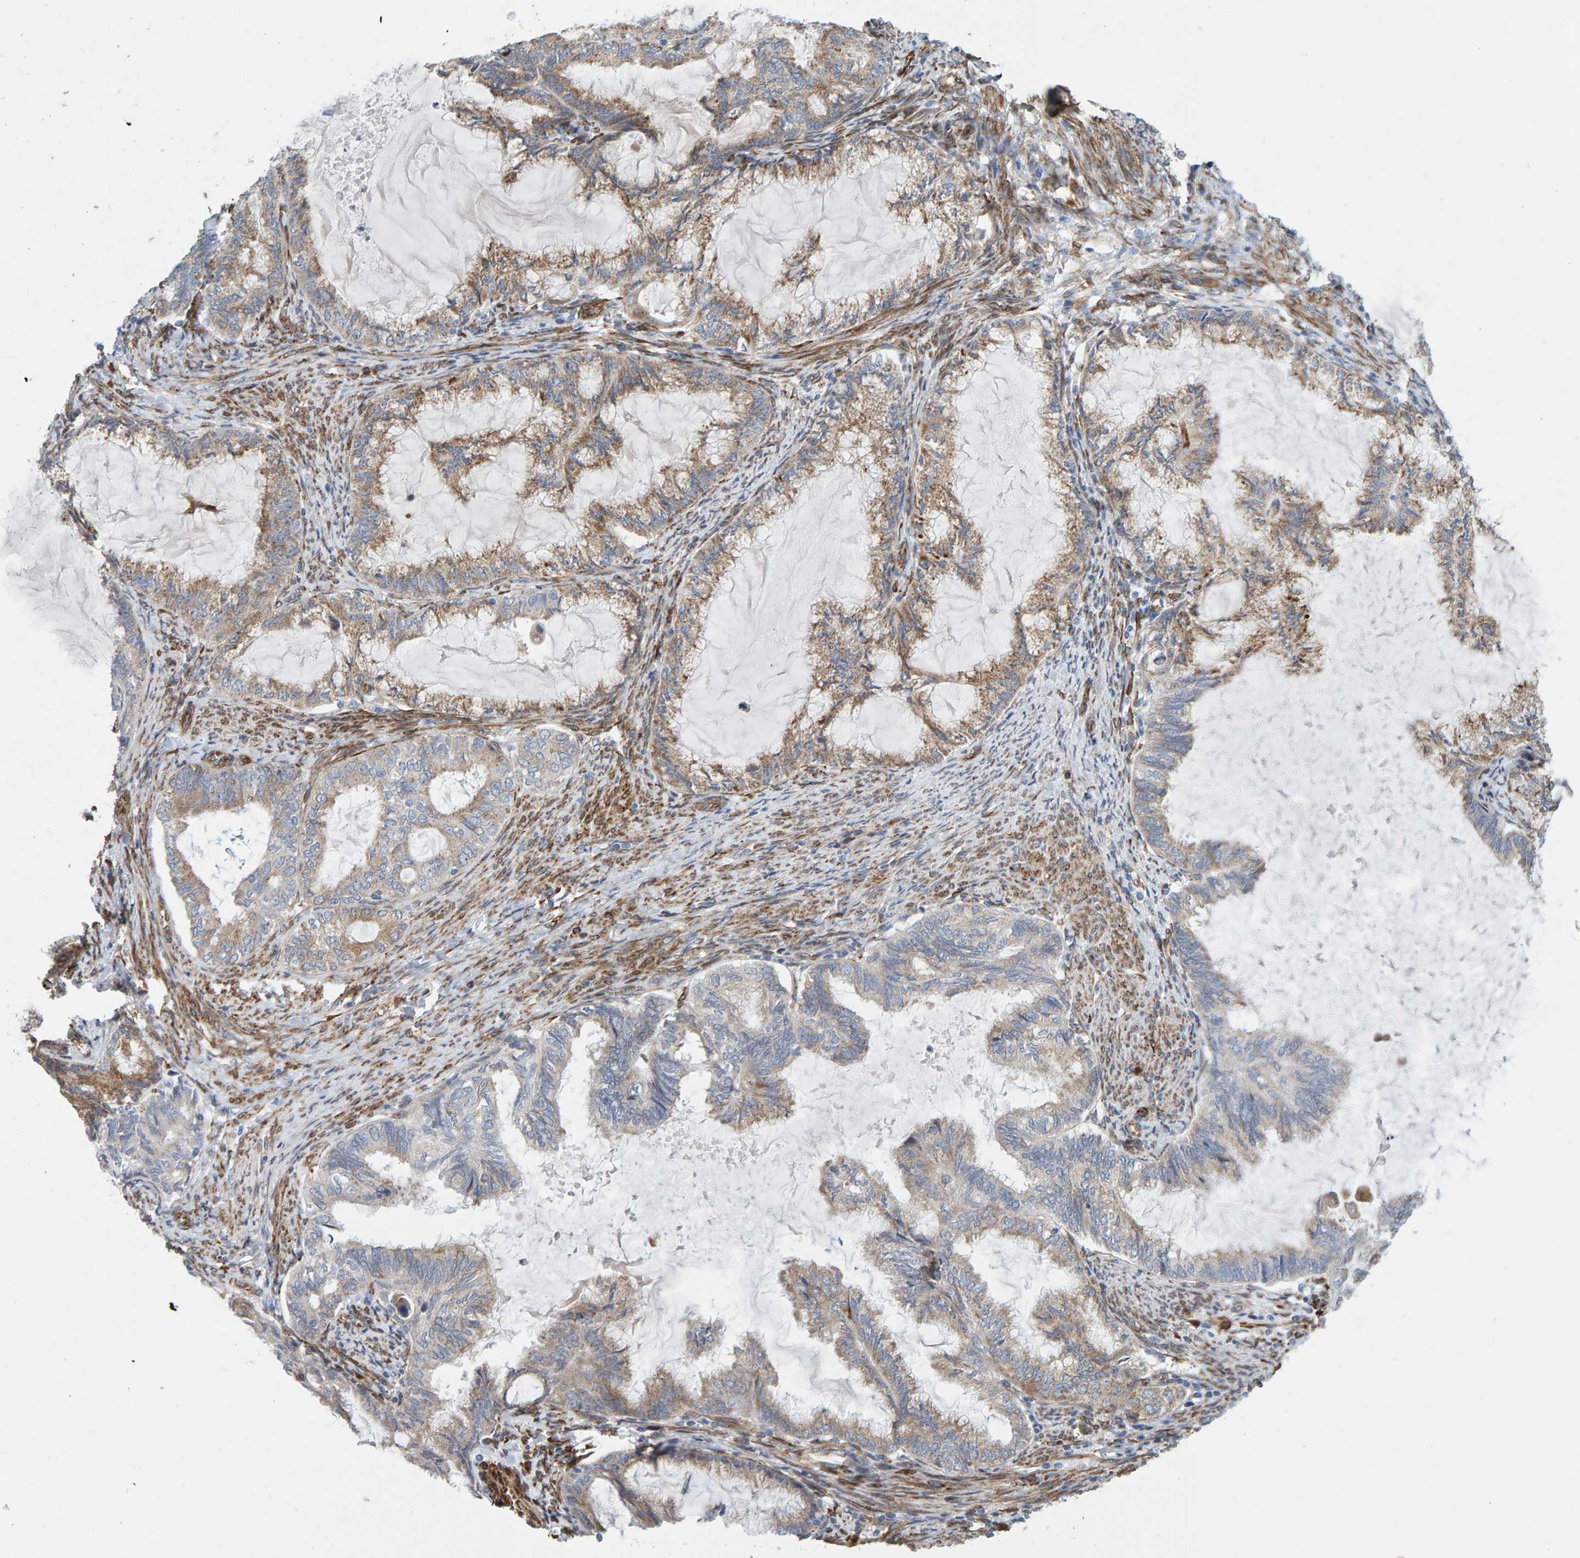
{"staining": {"intensity": "moderate", "quantity": "25%-75%", "location": "cytoplasmic/membranous"}, "tissue": "endometrial cancer", "cell_type": "Tumor cells", "image_type": "cancer", "snomed": [{"axis": "morphology", "description": "Adenocarcinoma, NOS"}, {"axis": "topography", "description": "Endometrium"}], "caption": "A medium amount of moderate cytoplasmic/membranous staining is appreciated in approximately 25%-75% of tumor cells in endometrial cancer tissue.", "gene": "MMP16", "patient": {"sex": "female", "age": 86}}